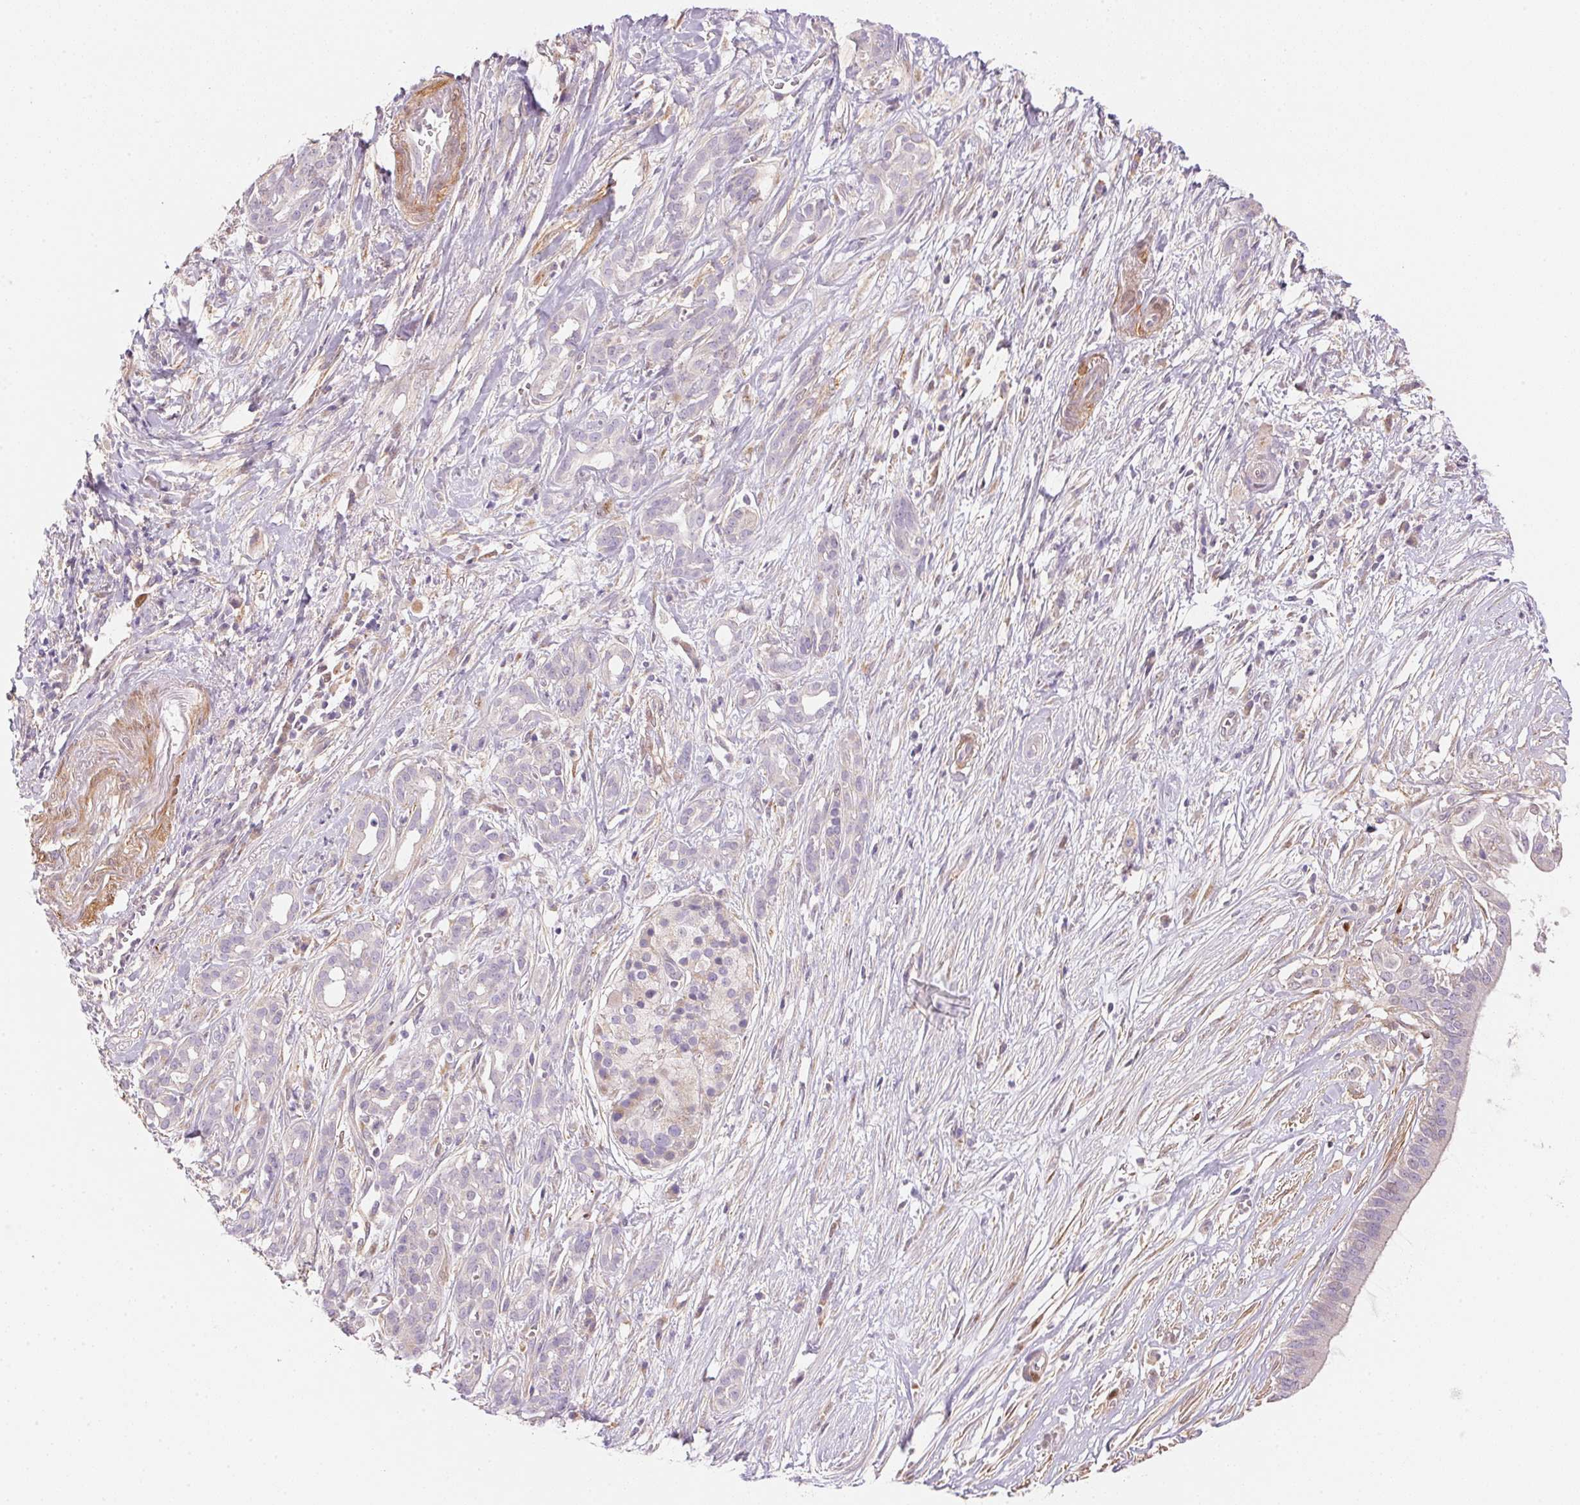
{"staining": {"intensity": "negative", "quantity": "none", "location": "none"}, "tissue": "pancreatic cancer", "cell_type": "Tumor cells", "image_type": "cancer", "snomed": [{"axis": "morphology", "description": "Adenocarcinoma, NOS"}, {"axis": "topography", "description": "Pancreas"}], "caption": "This is a micrograph of immunohistochemistry staining of pancreatic cancer (adenocarcinoma), which shows no expression in tumor cells.", "gene": "SMTN", "patient": {"sex": "male", "age": 61}}